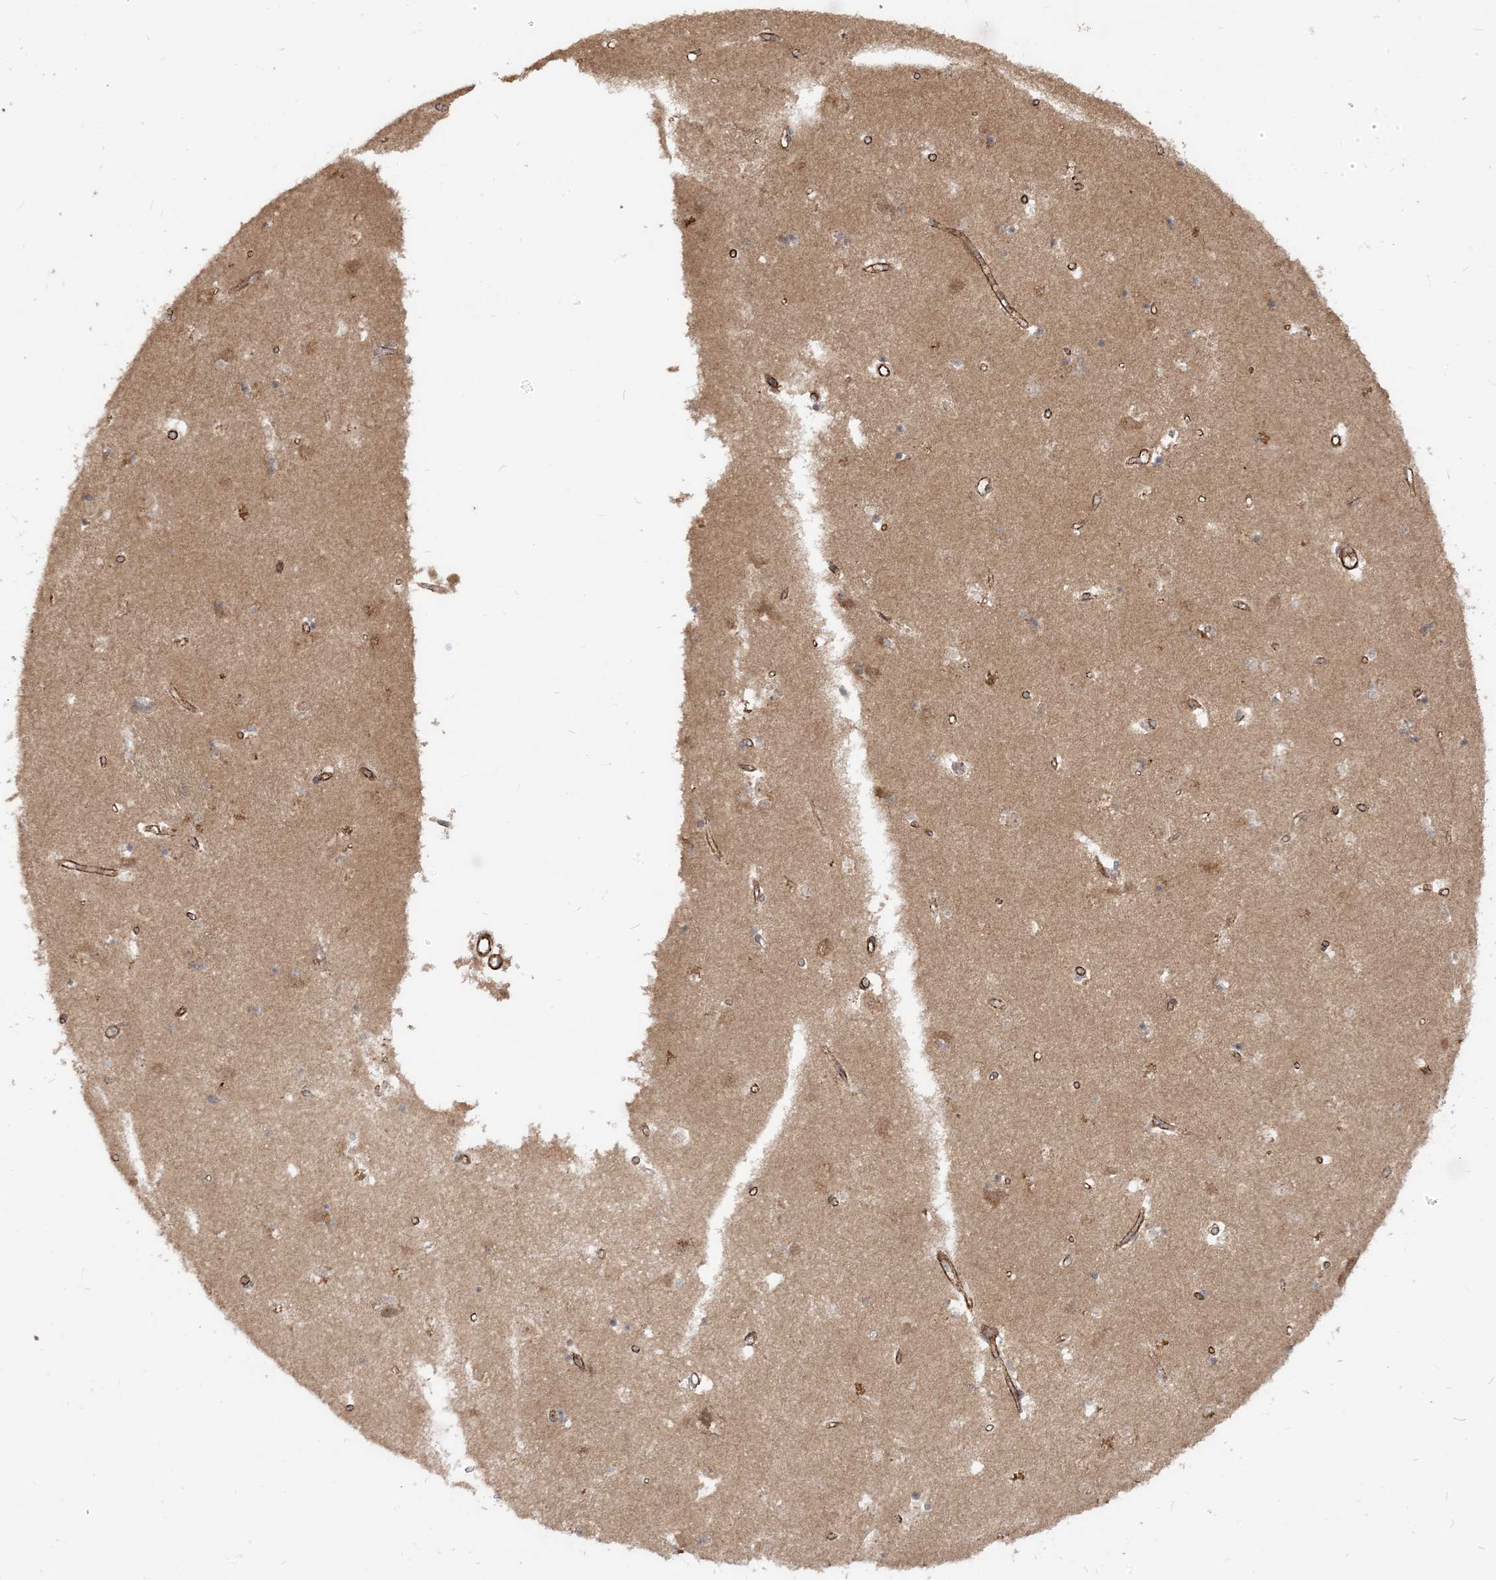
{"staining": {"intensity": "weak", "quantity": "<25%", "location": "cytoplasmic/membranous"}, "tissue": "caudate", "cell_type": "Glial cells", "image_type": "normal", "snomed": [{"axis": "morphology", "description": "Normal tissue, NOS"}, {"axis": "topography", "description": "Lateral ventricle wall"}], "caption": "Caudate stained for a protein using IHC exhibits no expression glial cells.", "gene": "TBCC", "patient": {"sex": "male", "age": 45}}